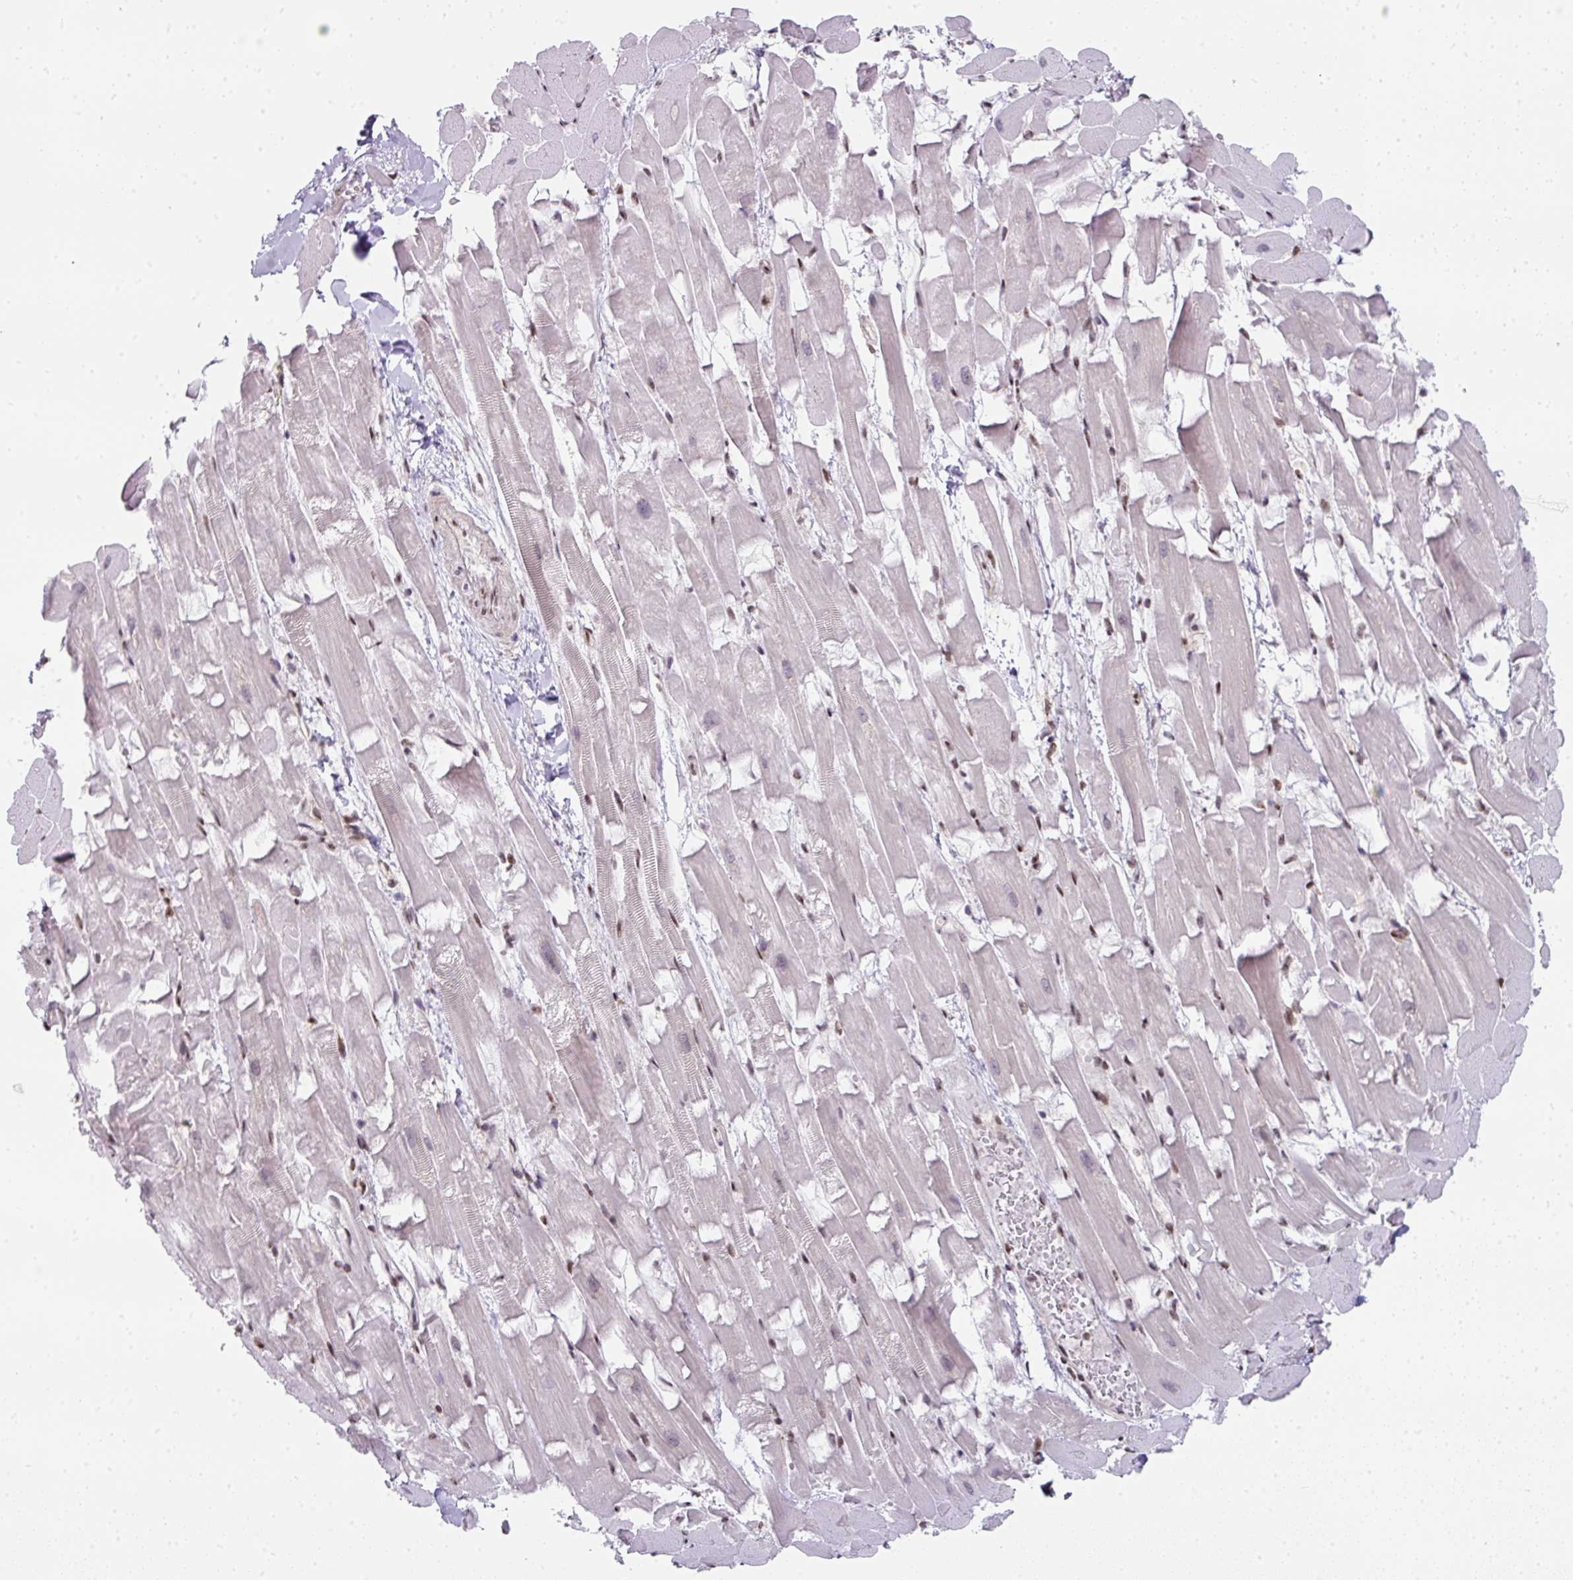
{"staining": {"intensity": "moderate", "quantity": "25%-75%", "location": "nuclear"}, "tissue": "heart muscle", "cell_type": "Cardiomyocytes", "image_type": "normal", "snomed": [{"axis": "morphology", "description": "Normal tissue, NOS"}, {"axis": "topography", "description": "Heart"}], "caption": "Immunohistochemical staining of unremarkable heart muscle displays moderate nuclear protein positivity in about 25%-75% of cardiomyocytes. The protein is stained brown, and the nuclei are stained in blue (DAB IHC with brightfield microscopy, high magnification).", "gene": "NFYA", "patient": {"sex": "male", "age": 37}}